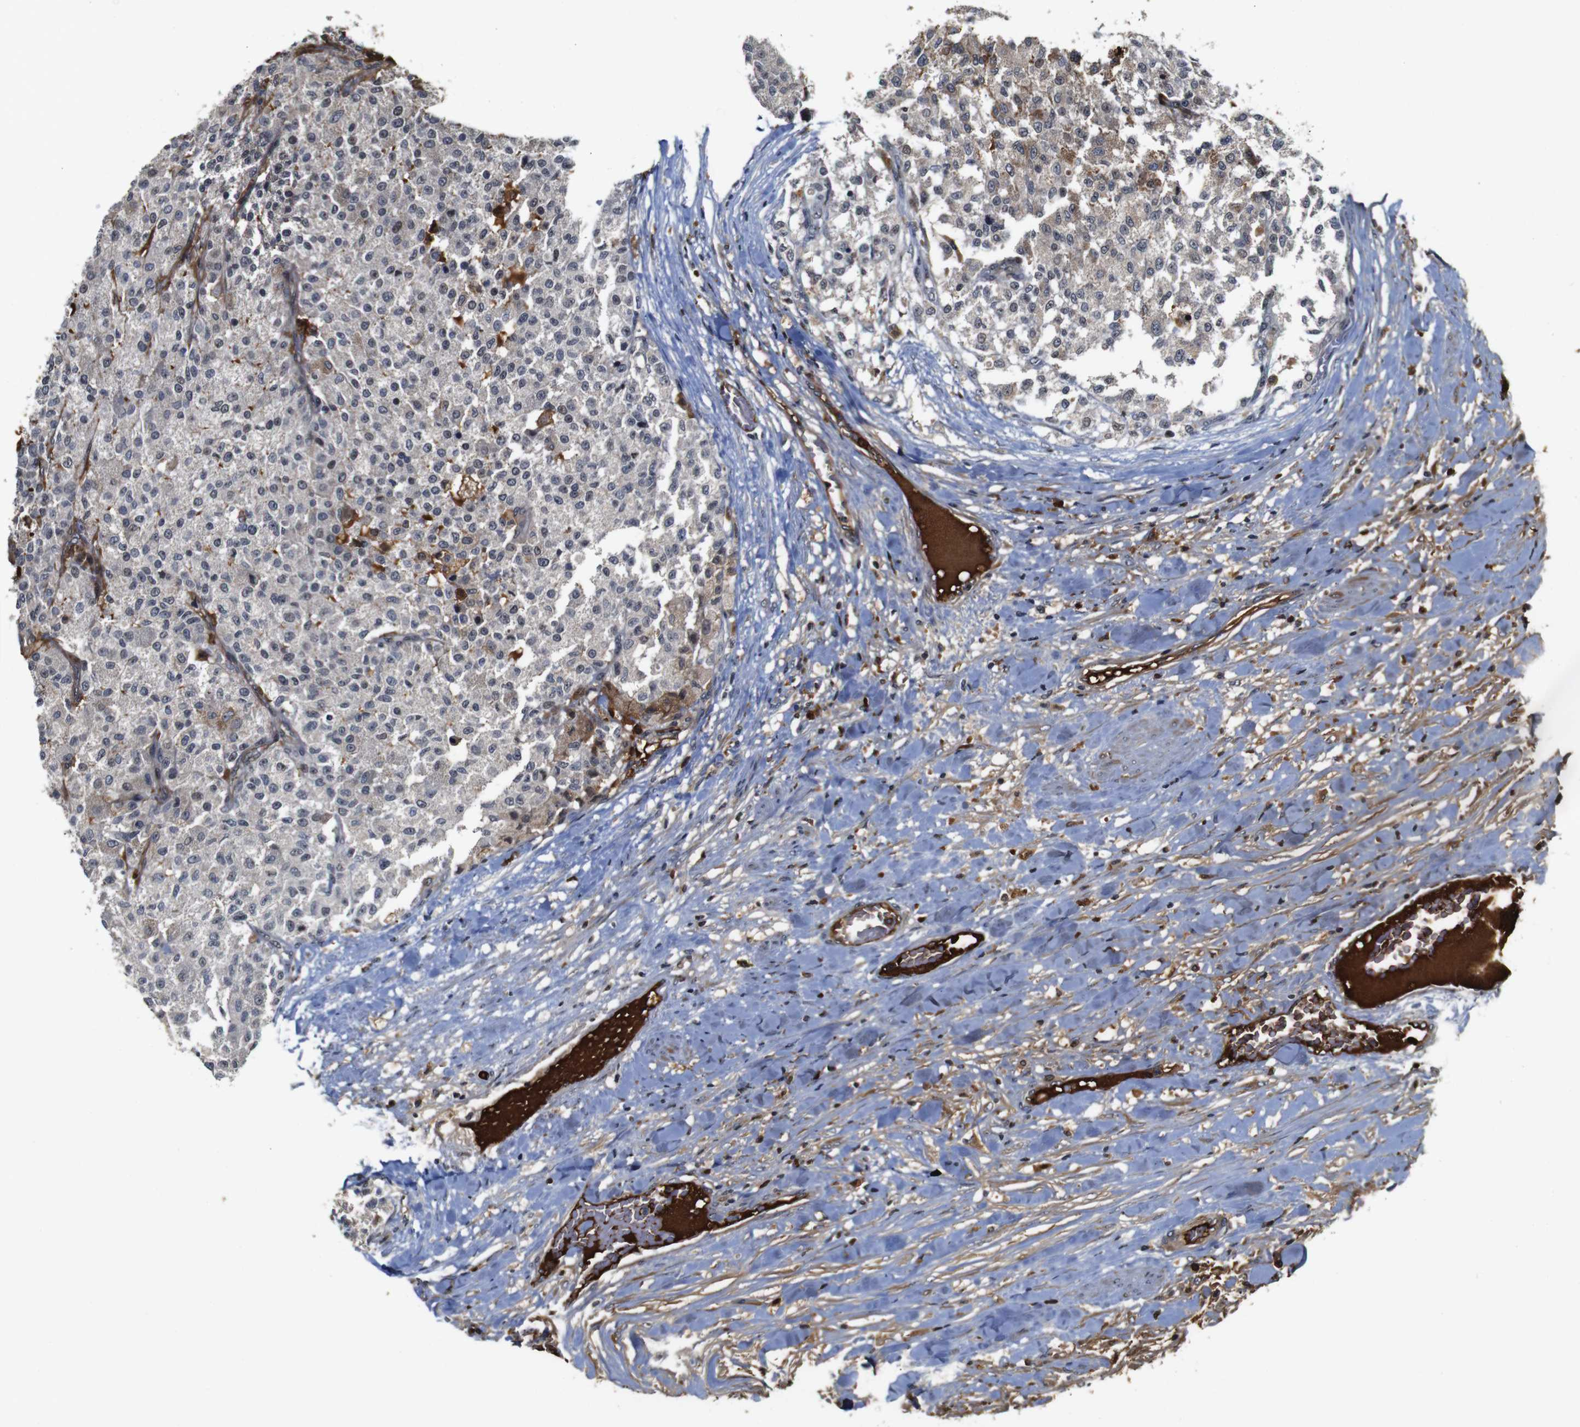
{"staining": {"intensity": "negative", "quantity": "none", "location": "none"}, "tissue": "testis cancer", "cell_type": "Tumor cells", "image_type": "cancer", "snomed": [{"axis": "morphology", "description": "Seminoma, NOS"}, {"axis": "topography", "description": "Testis"}], "caption": "This is a image of immunohistochemistry staining of testis seminoma, which shows no positivity in tumor cells. (Immunohistochemistry, brightfield microscopy, high magnification).", "gene": "MYC", "patient": {"sex": "male", "age": 59}}